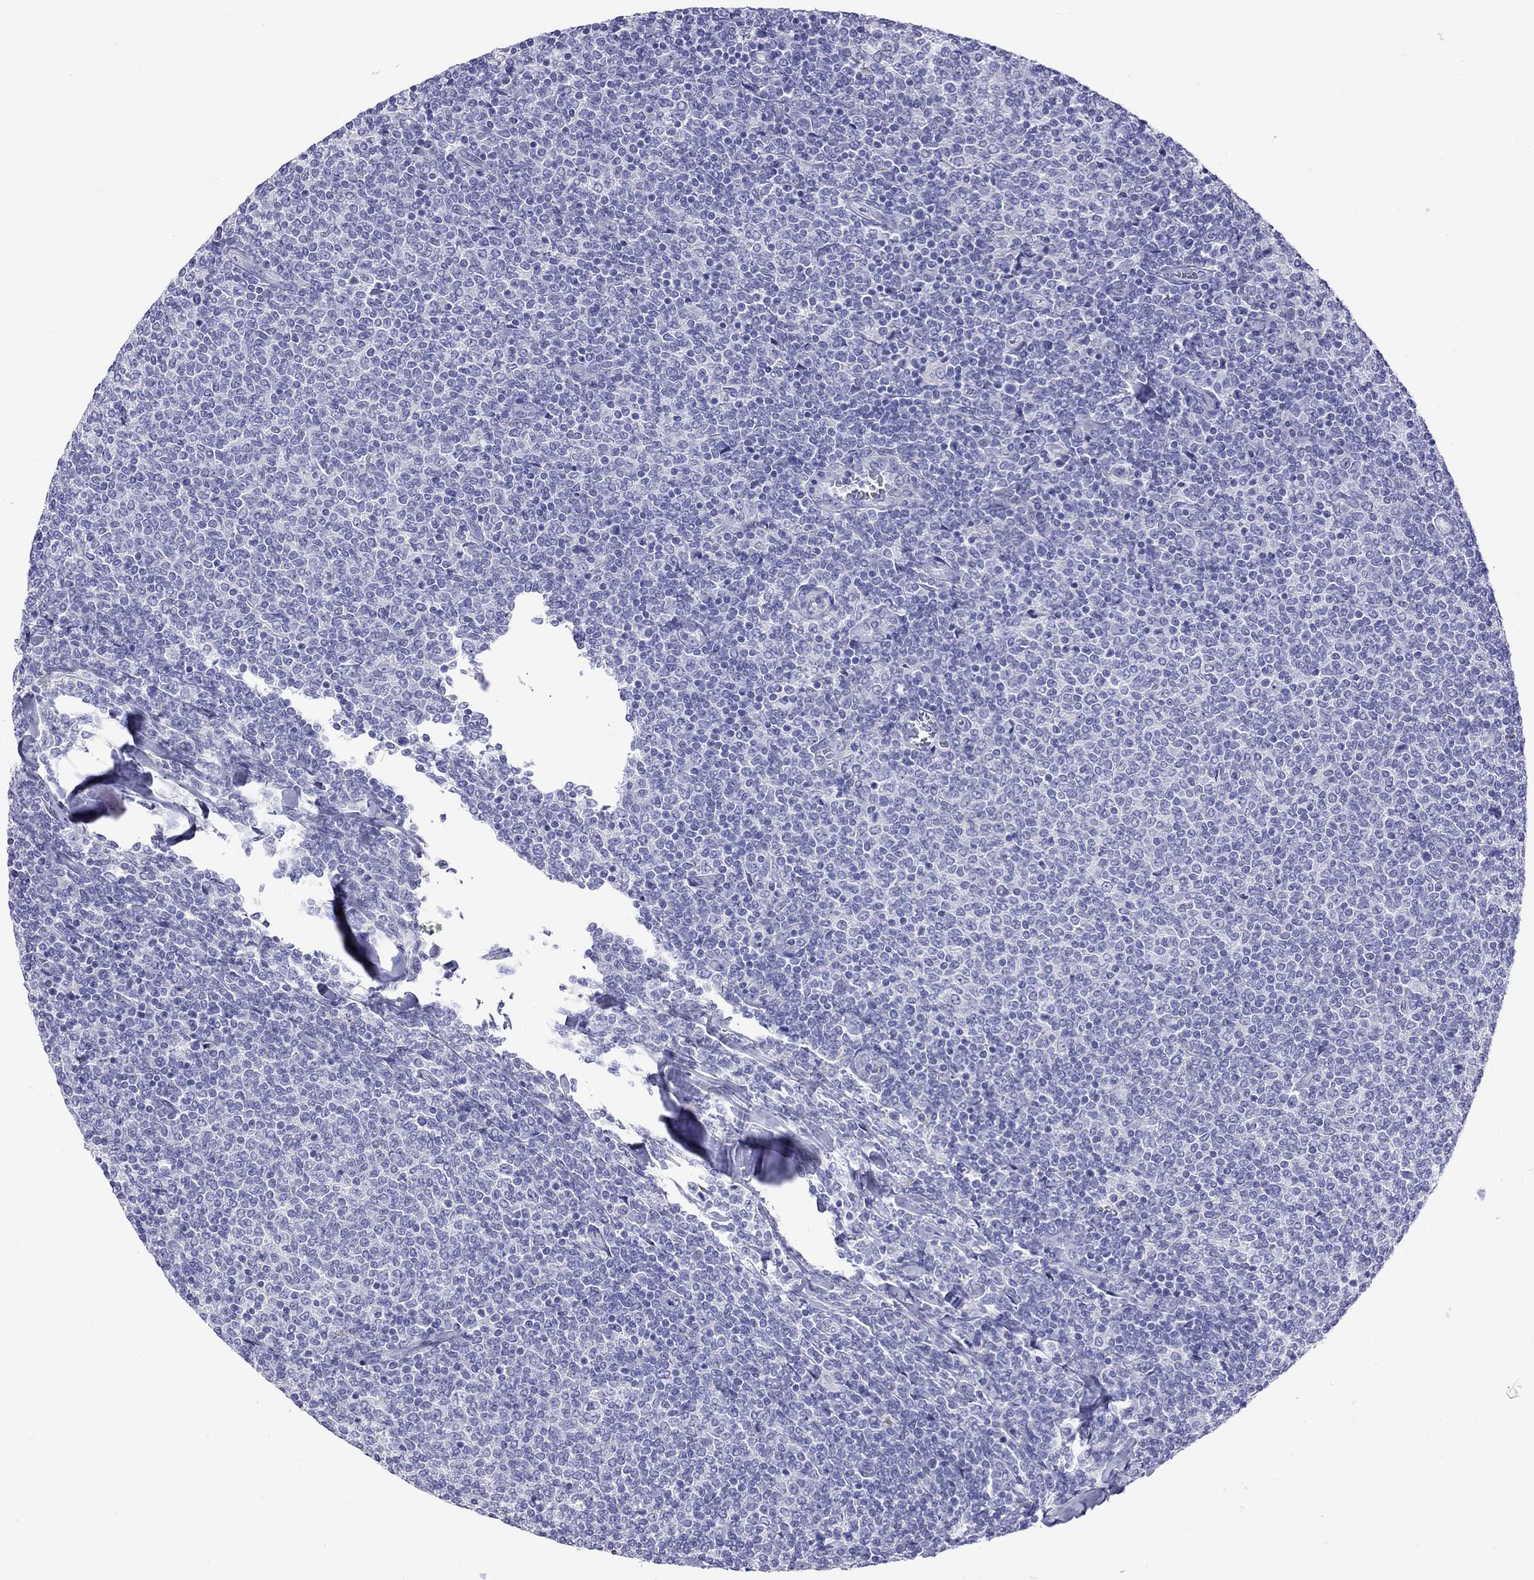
{"staining": {"intensity": "negative", "quantity": "none", "location": "none"}, "tissue": "lymphoma", "cell_type": "Tumor cells", "image_type": "cancer", "snomed": [{"axis": "morphology", "description": "Malignant lymphoma, non-Hodgkin's type, Low grade"}, {"axis": "topography", "description": "Lymph node"}], "caption": "A micrograph of malignant lymphoma, non-Hodgkin's type (low-grade) stained for a protein exhibits no brown staining in tumor cells.", "gene": "SLC30A8", "patient": {"sex": "male", "age": 52}}